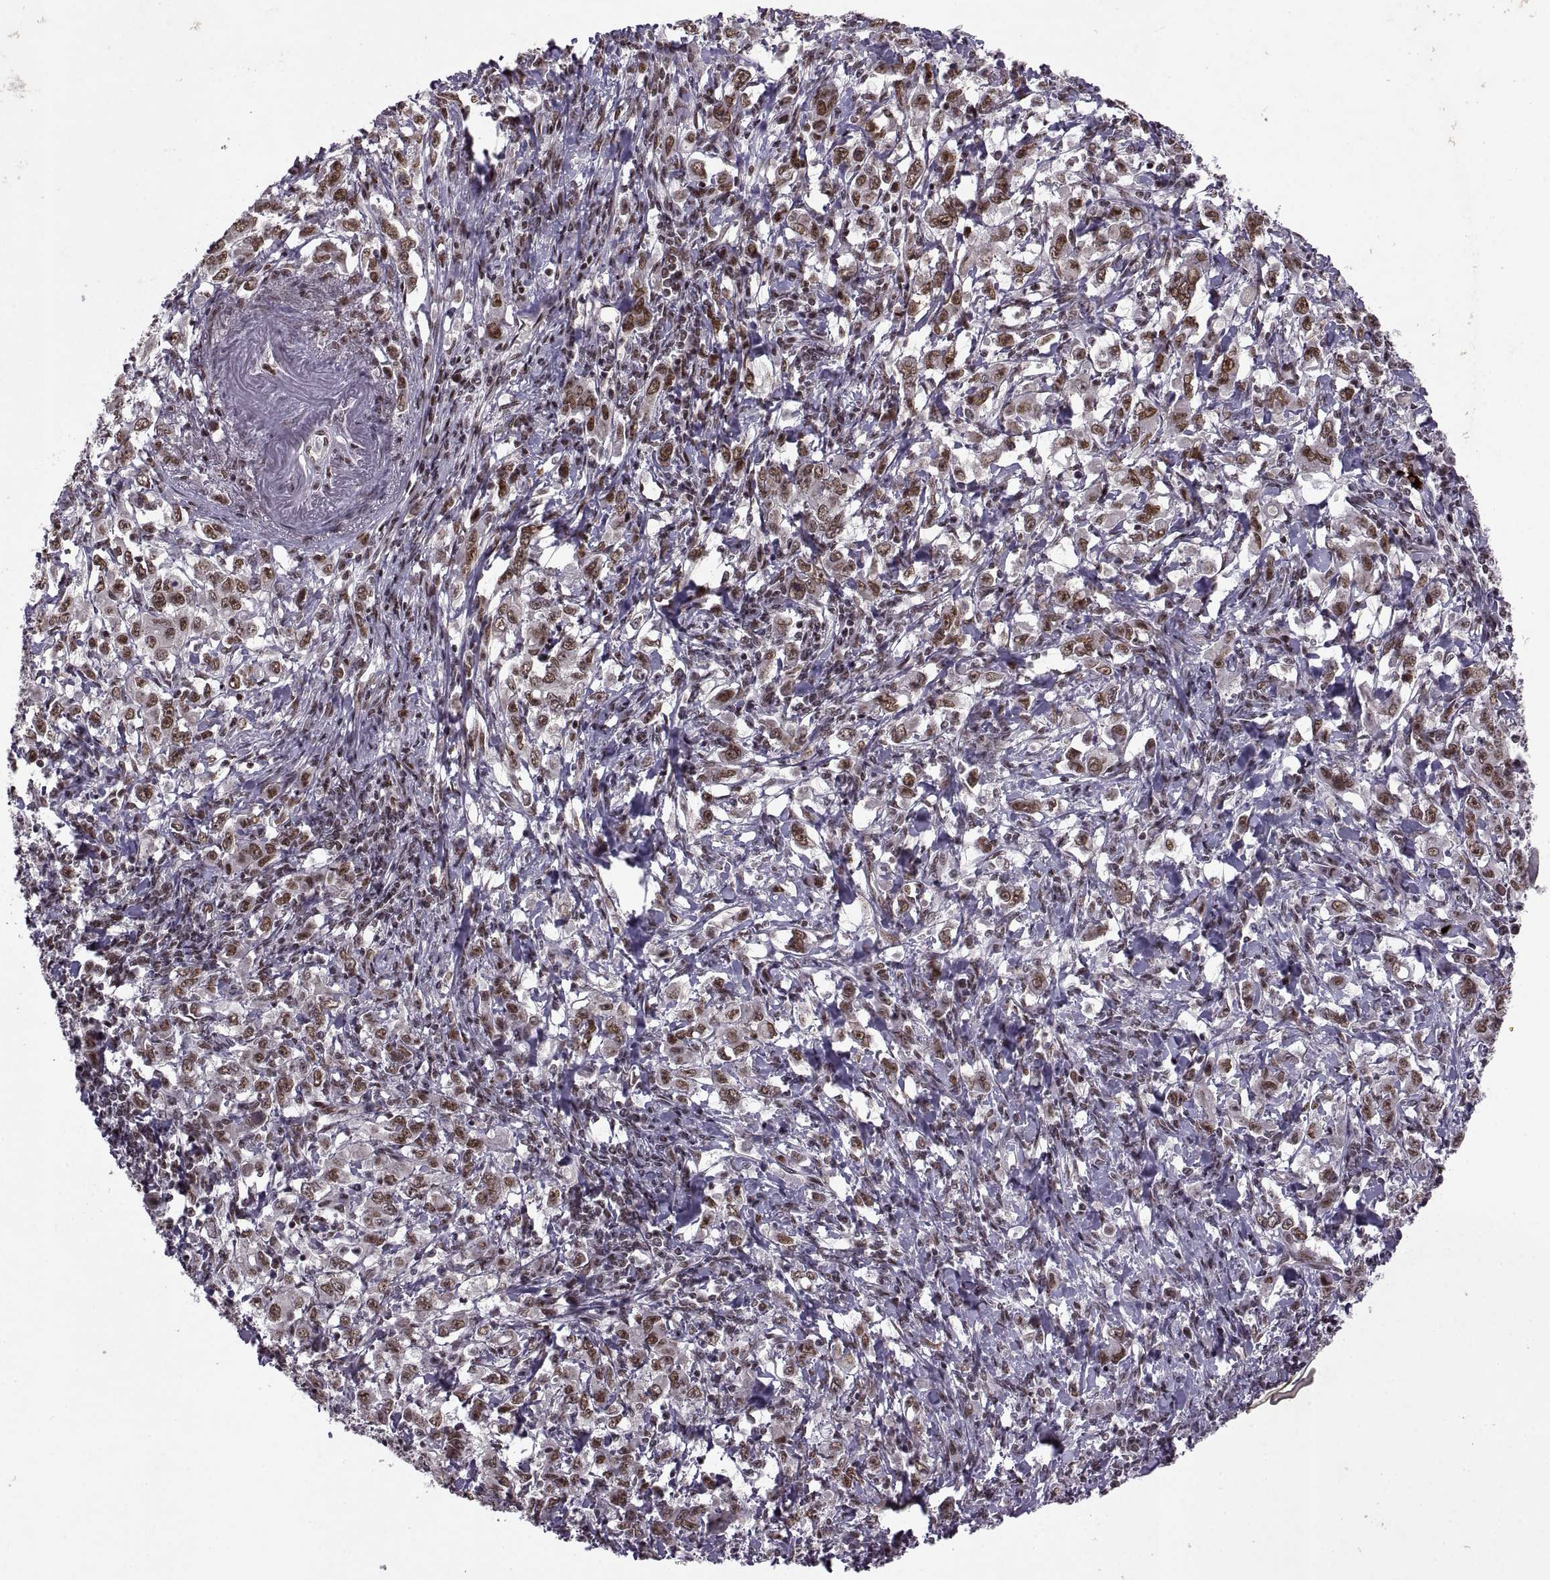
{"staining": {"intensity": "moderate", "quantity": ">75%", "location": "cytoplasmic/membranous,nuclear"}, "tissue": "stomach cancer", "cell_type": "Tumor cells", "image_type": "cancer", "snomed": [{"axis": "morphology", "description": "Adenocarcinoma, NOS"}, {"axis": "topography", "description": "Stomach, lower"}], "caption": "IHC (DAB (3,3'-diaminobenzidine)) staining of human stomach cancer (adenocarcinoma) shows moderate cytoplasmic/membranous and nuclear protein expression in about >75% of tumor cells.", "gene": "MT1E", "patient": {"sex": "female", "age": 72}}